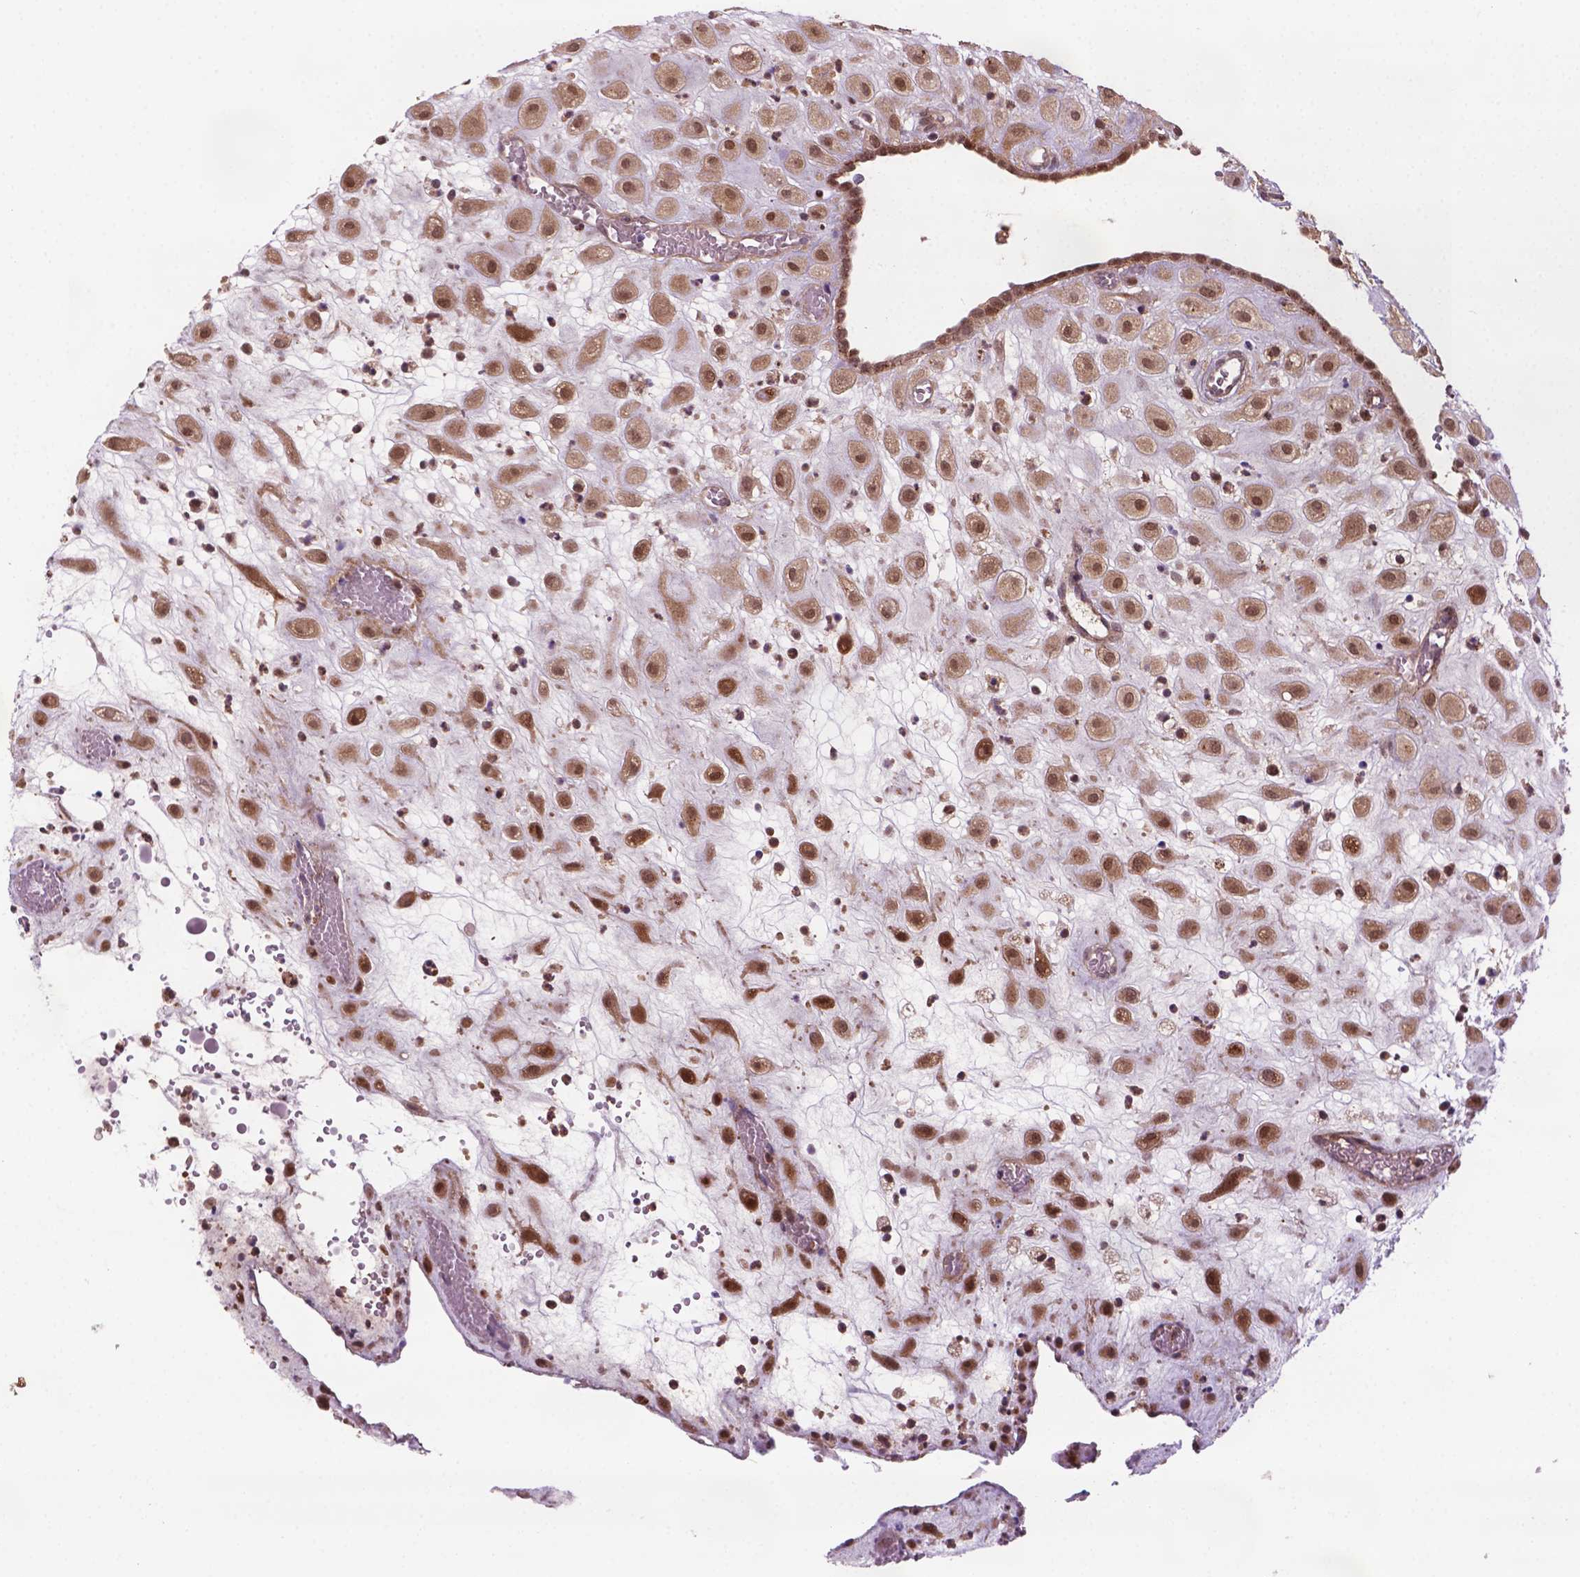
{"staining": {"intensity": "moderate", "quantity": ">75%", "location": "cytoplasmic/membranous,nuclear"}, "tissue": "placenta", "cell_type": "Decidual cells", "image_type": "normal", "snomed": [{"axis": "morphology", "description": "Normal tissue, NOS"}, {"axis": "topography", "description": "Placenta"}], "caption": "This photomicrograph exhibits immunohistochemistry staining of unremarkable placenta, with medium moderate cytoplasmic/membranous,nuclear positivity in about >75% of decidual cells.", "gene": "PLIN3", "patient": {"sex": "female", "age": 24}}